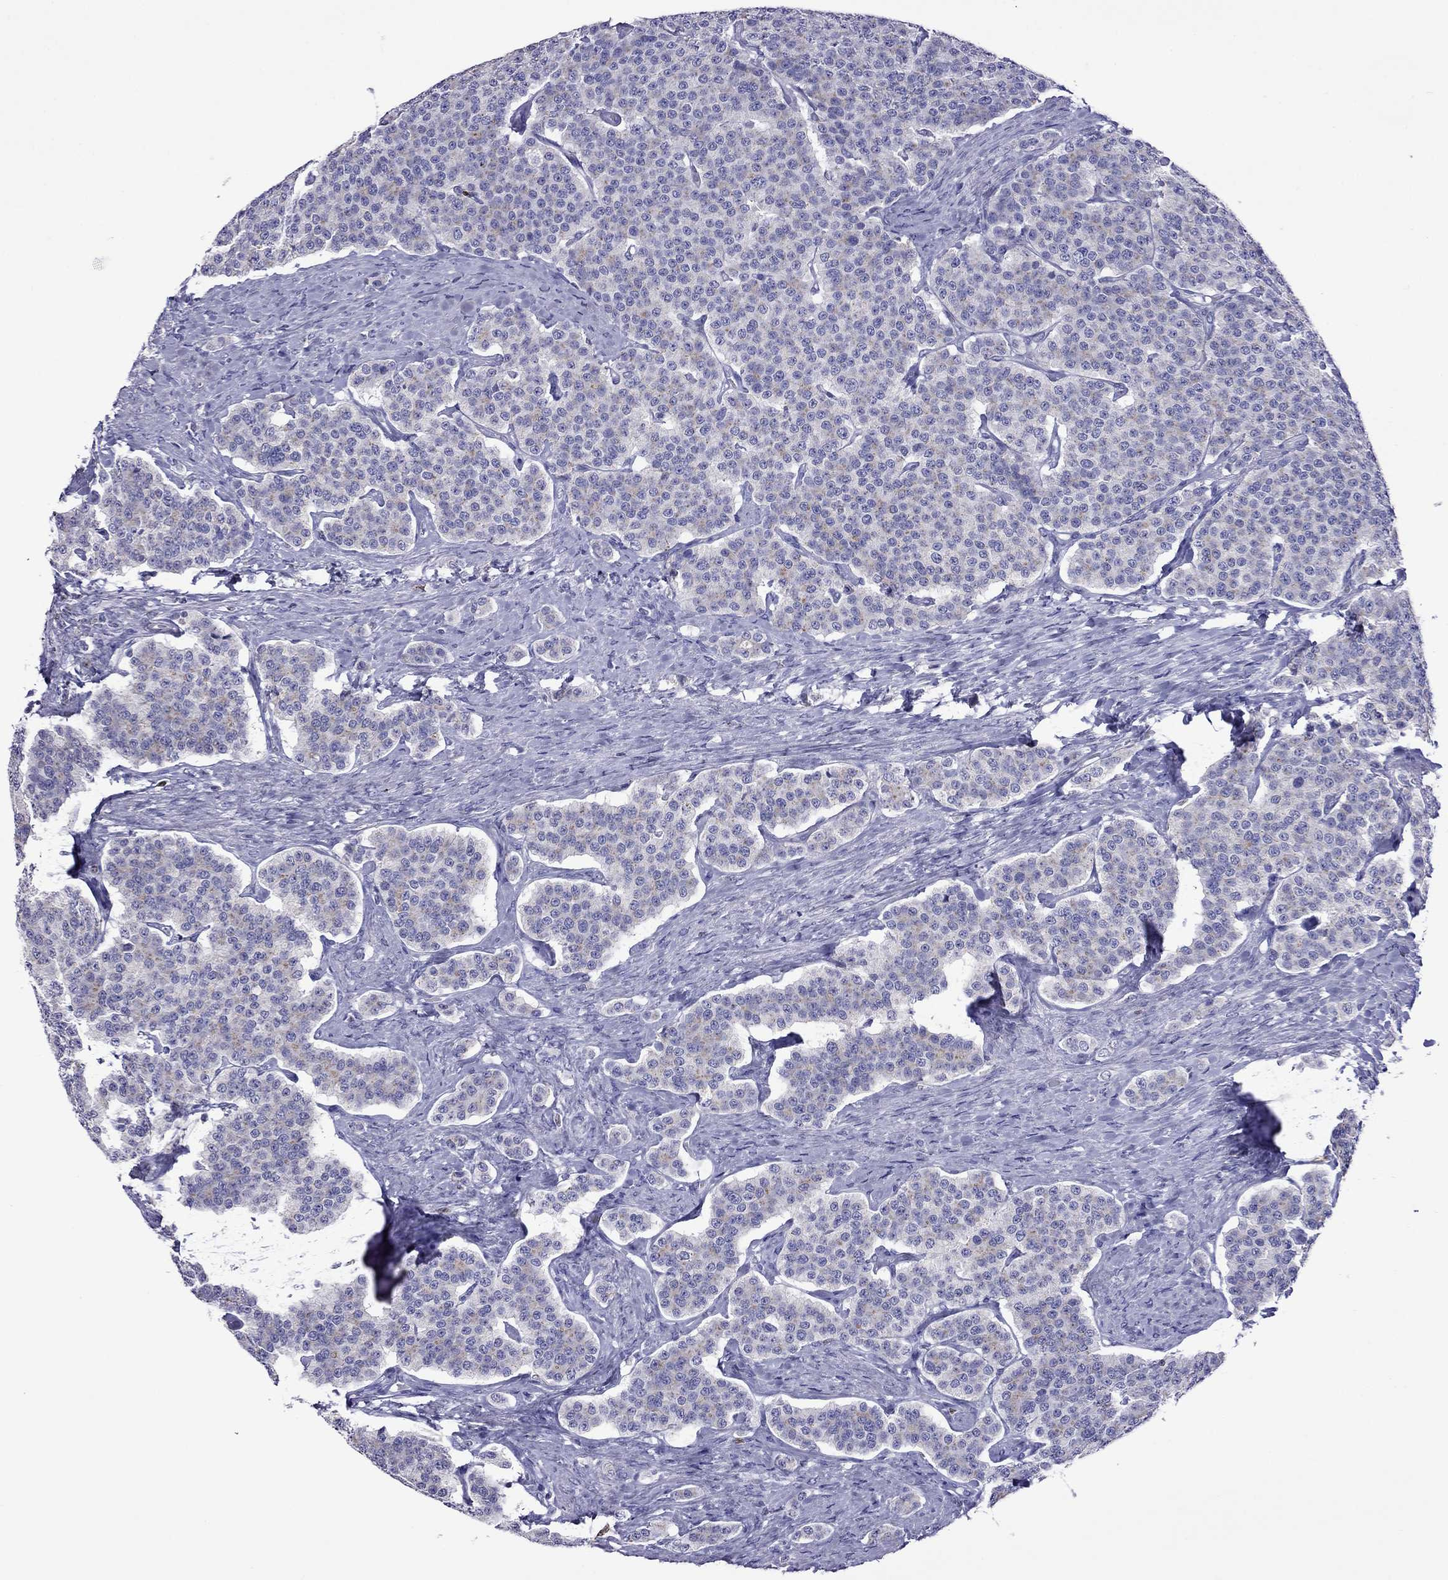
{"staining": {"intensity": "weak", "quantity": "25%-75%", "location": "cytoplasmic/membranous"}, "tissue": "carcinoid", "cell_type": "Tumor cells", "image_type": "cancer", "snomed": [{"axis": "morphology", "description": "Carcinoid, malignant, NOS"}, {"axis": "topography", "description": "Small intestine"}], "caption": "Protein staining displays weak cytoplasmic/membranous positivity in about 25%-75% of tumor cells in carcinoid (malignant). (IHC, brightfield microscopy, high magnification).", "gene": "MPZ", "patient": {"sex": "female", "age": 58}}